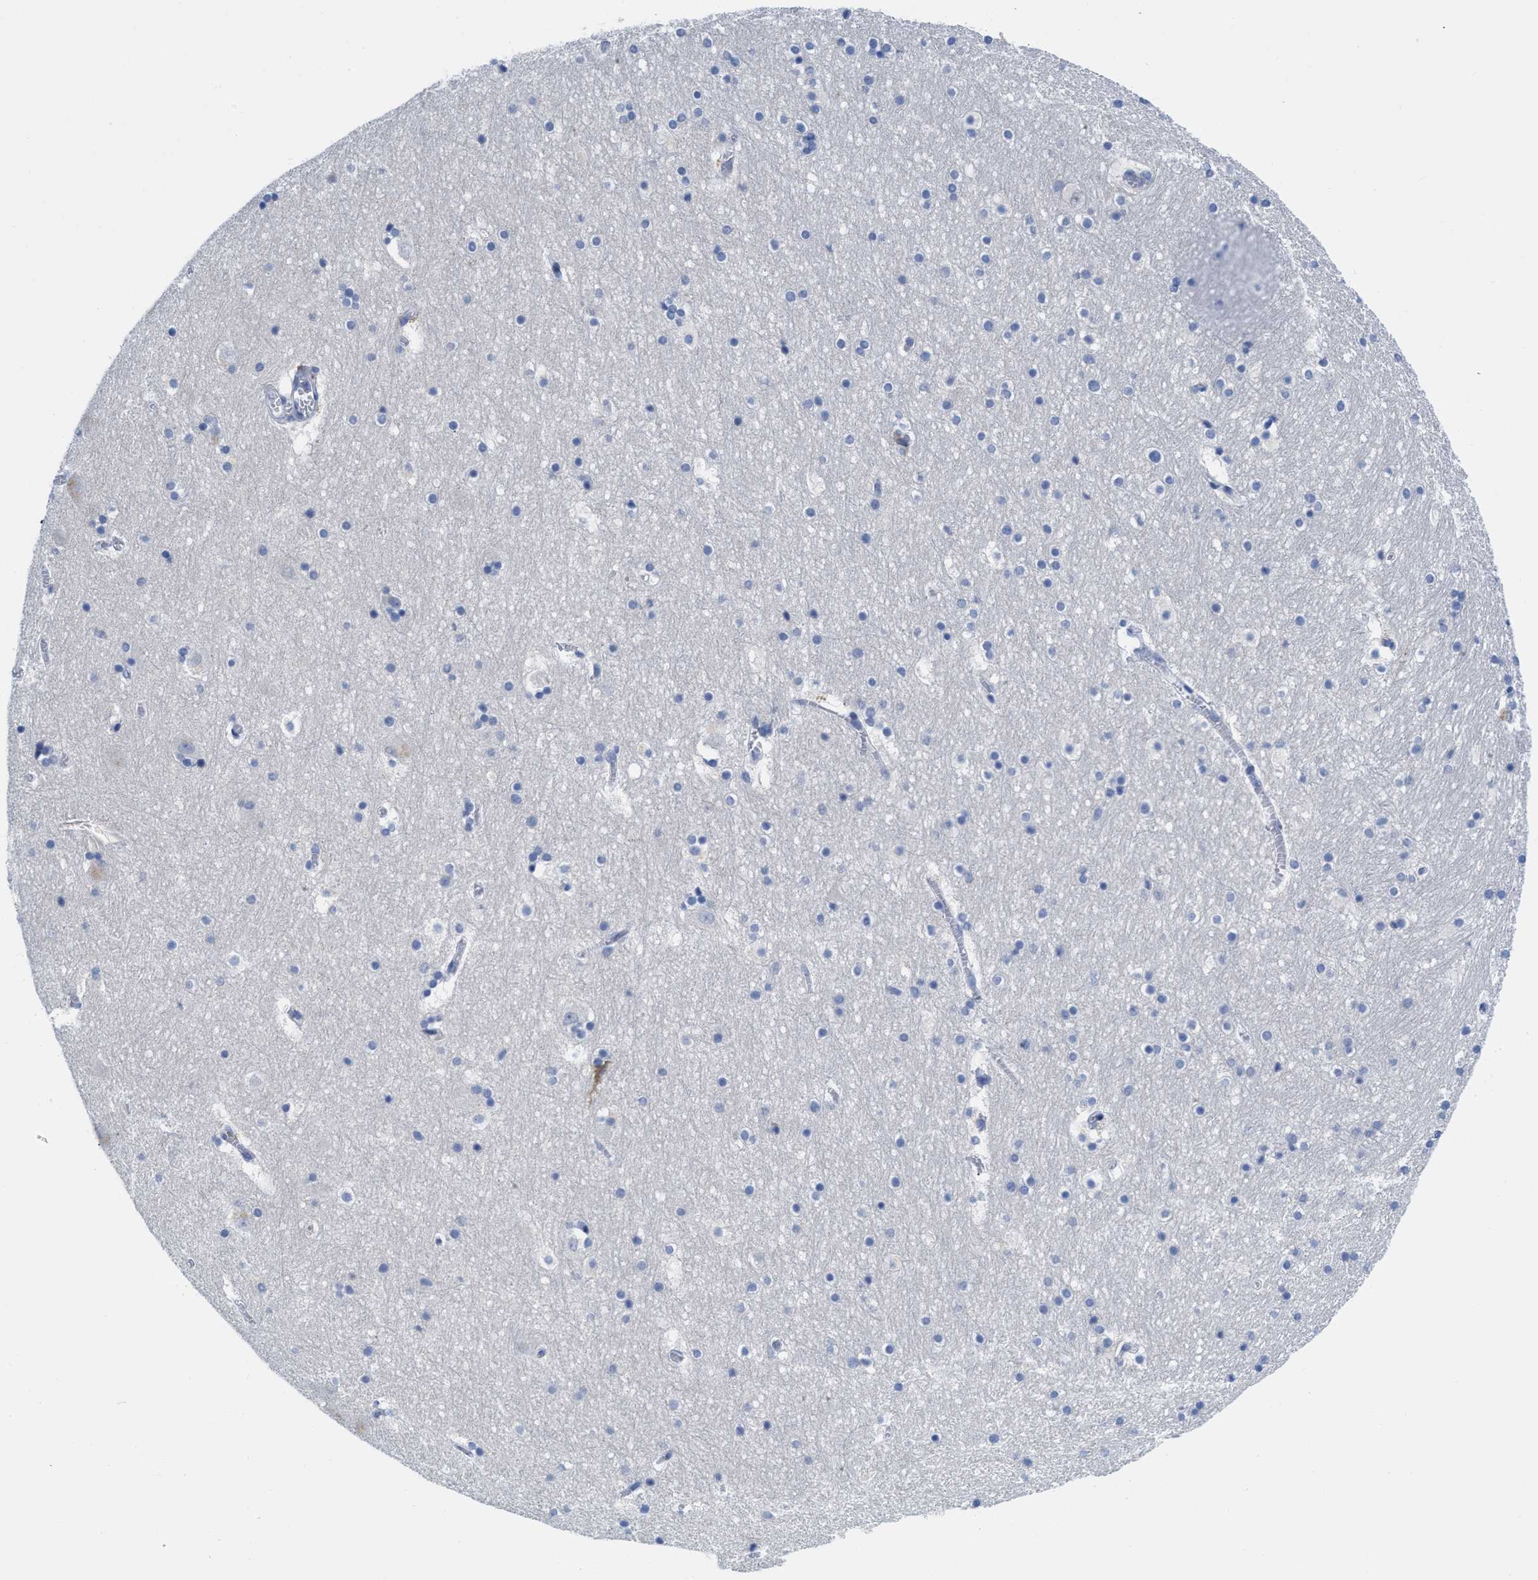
{"staining": {"intensity": "negative", "quantity": "none", "location": "none"}, "tissue": "hippocampus", "cell_type": "Glial cells", "image_type": "normal", "snomed": [{"axis": "morphology", "description": "Normal tissue, NOS"}, {"axis": "topography", "description": "Hippocampus"}], "caption": "High magnification brightfield microscopy of unremarkable hippocampus stained with DAB (brown) and counterstained with hematoxylin (blue): glial cells show no significant expression. (Immunohistochemistry, brightfield microscopy, high magnification).", "gene": "PYY", "patient": {"sex": "male", "age": 45}}